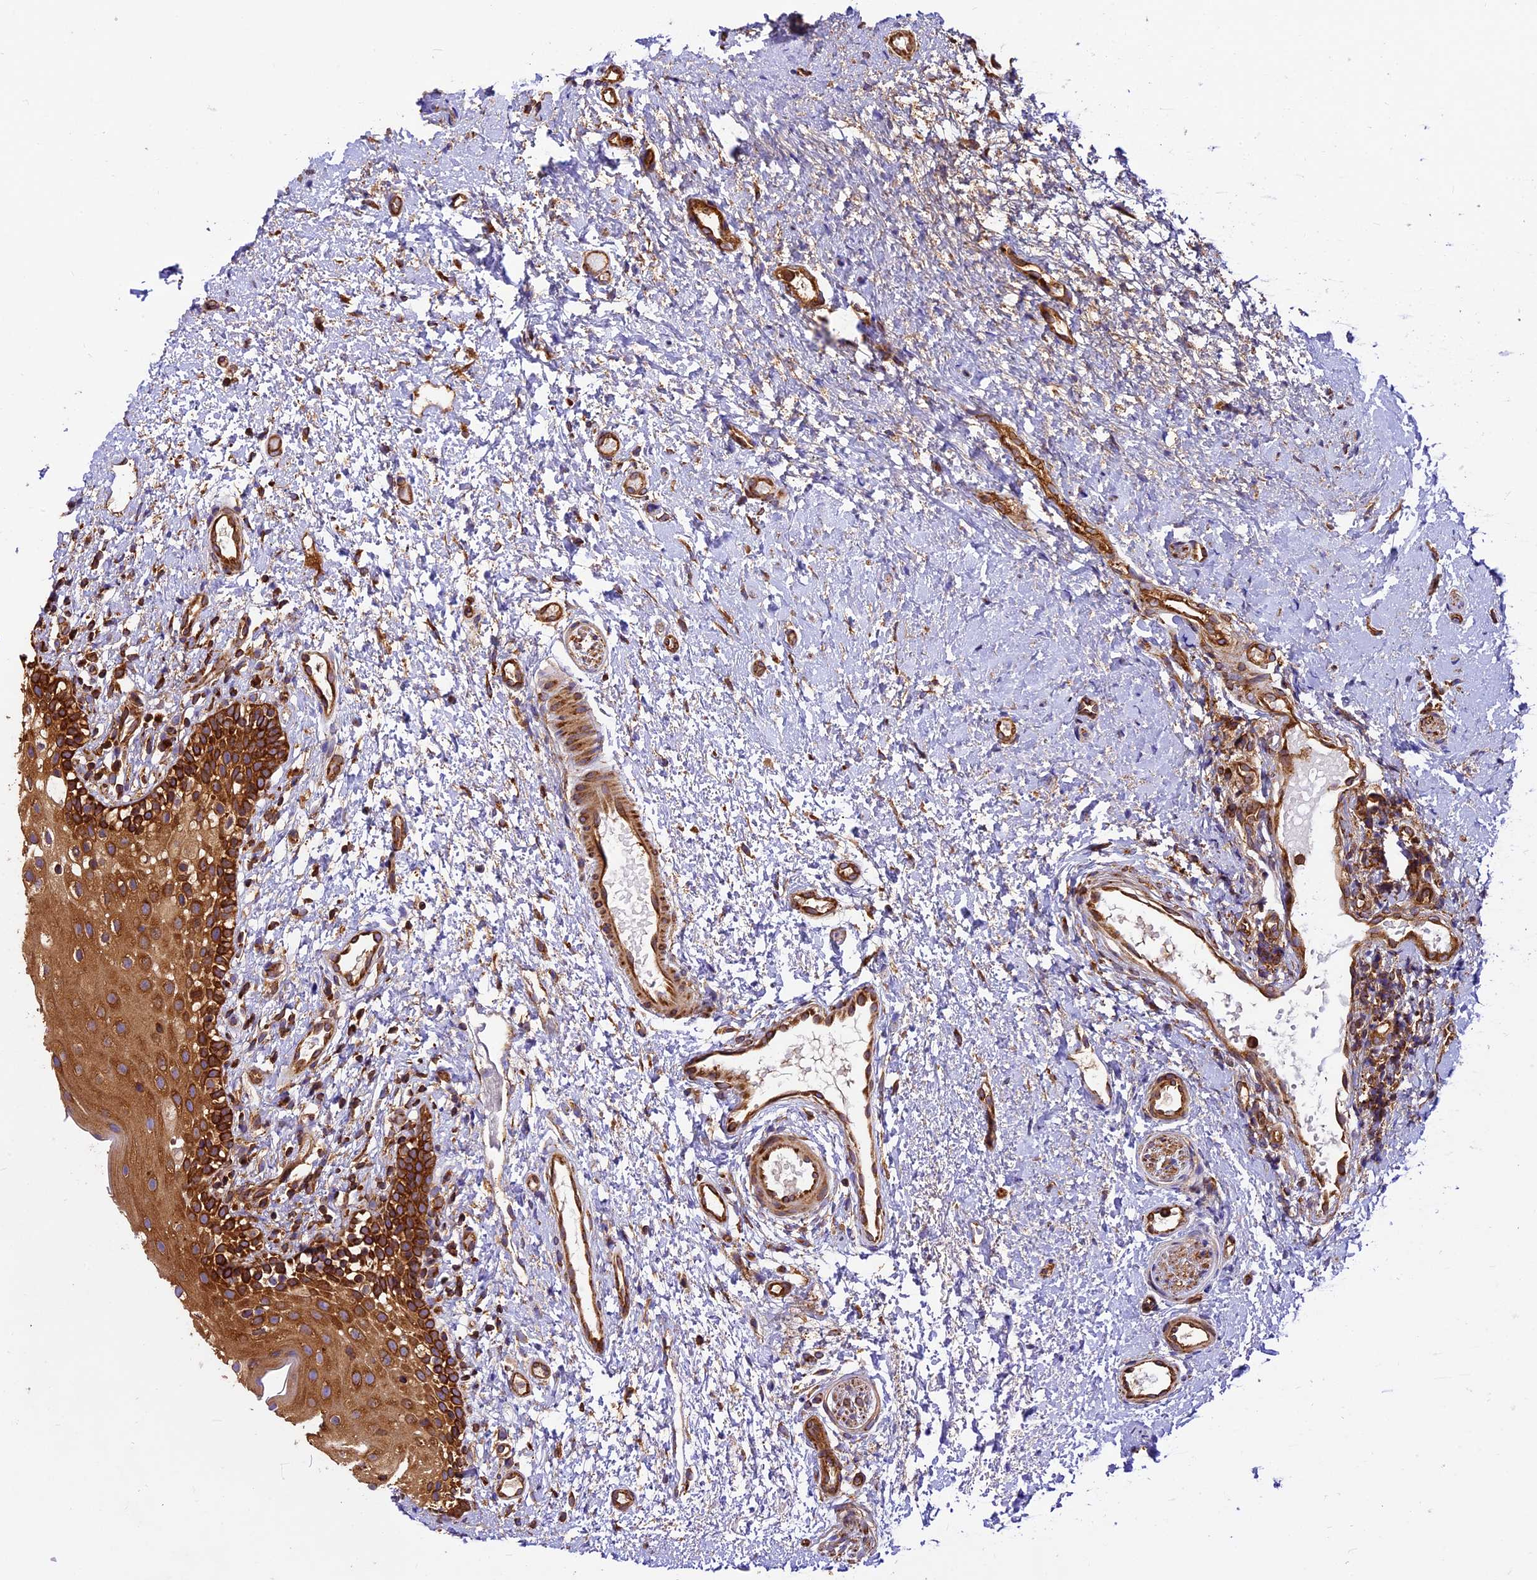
{"staining": {"intensity": "strong", "quantity": ">75%", "location": "cytoplasmic/membranous"}, "tissue": "oral mucosa", "cell_type": "Squamous epithelial cells", "image_type": "normal", "snomed": [{"axis": "morphology", "description": "Normal tissue, NOS"}, {"axis": "topography", "description": "Oral tissue"}], "caption": "Protein positivity by immunohistochemistry (IHC) demonstrates strong cytoplasmic/membranous expression in about >75% of squamous epithelial cells in normal oral mucosa.", "gene": "KARS1", "patient": {"sex": "female", "age": 13}}